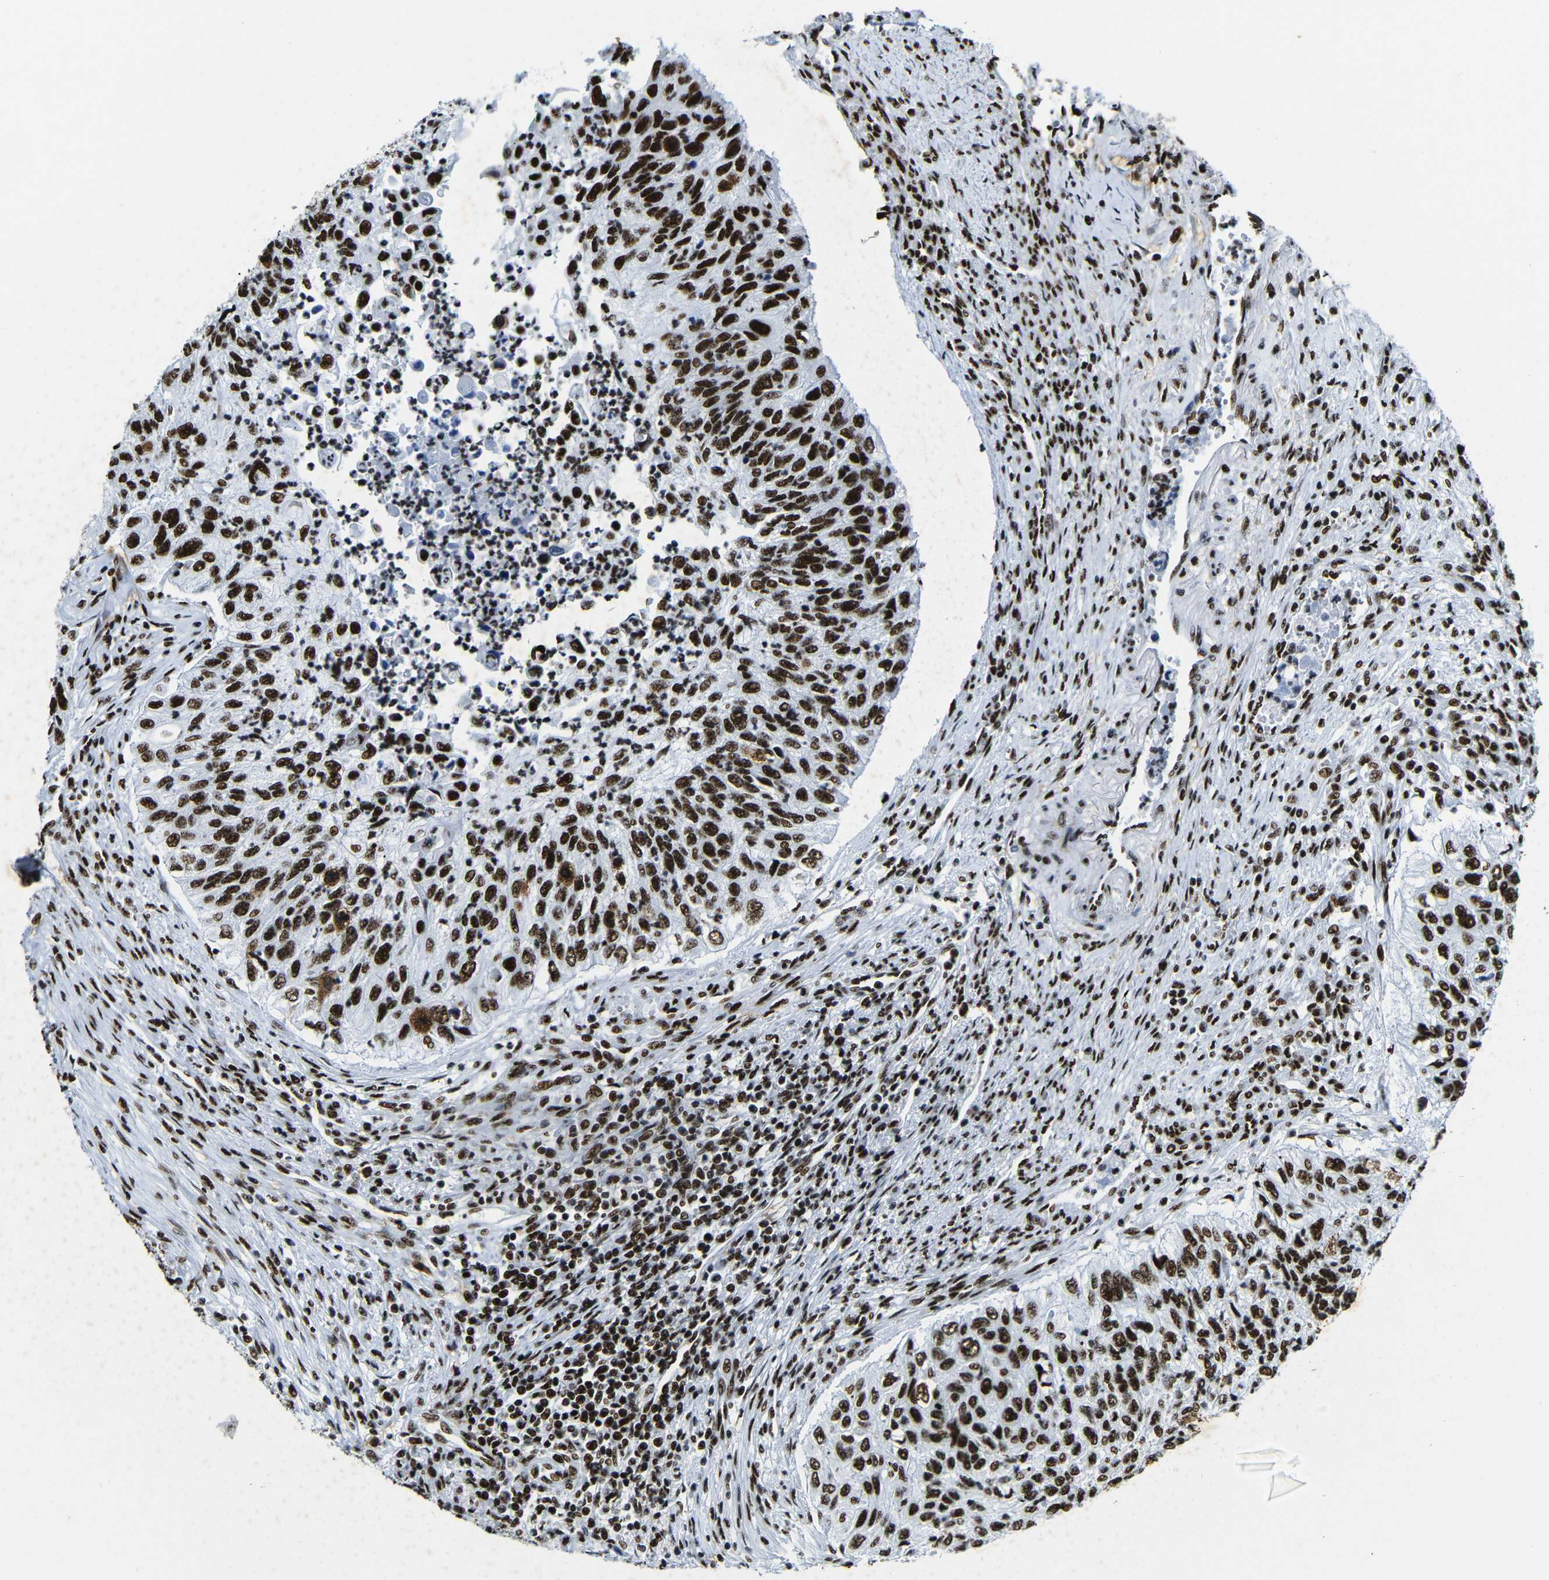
{"staining": {"intensity": "strong", "quantity": ">75%", "location": "nuclear"}, "tissue": "urothelial cancer", "cell_type": "Tumor cells", "image_type": "cancer", "snomed": [{"axis": "morphology", "description": "Urothelial carcinoma, High grade"}, {"axis": "topography", "description": "Urinary bladder"}], "caption": "Strong nuclear protein expression is seen in about >75% of tumor cells in urothelial cancer.", "gene": "SRSF1", "patient": {"sex": "female", "age": 60}}